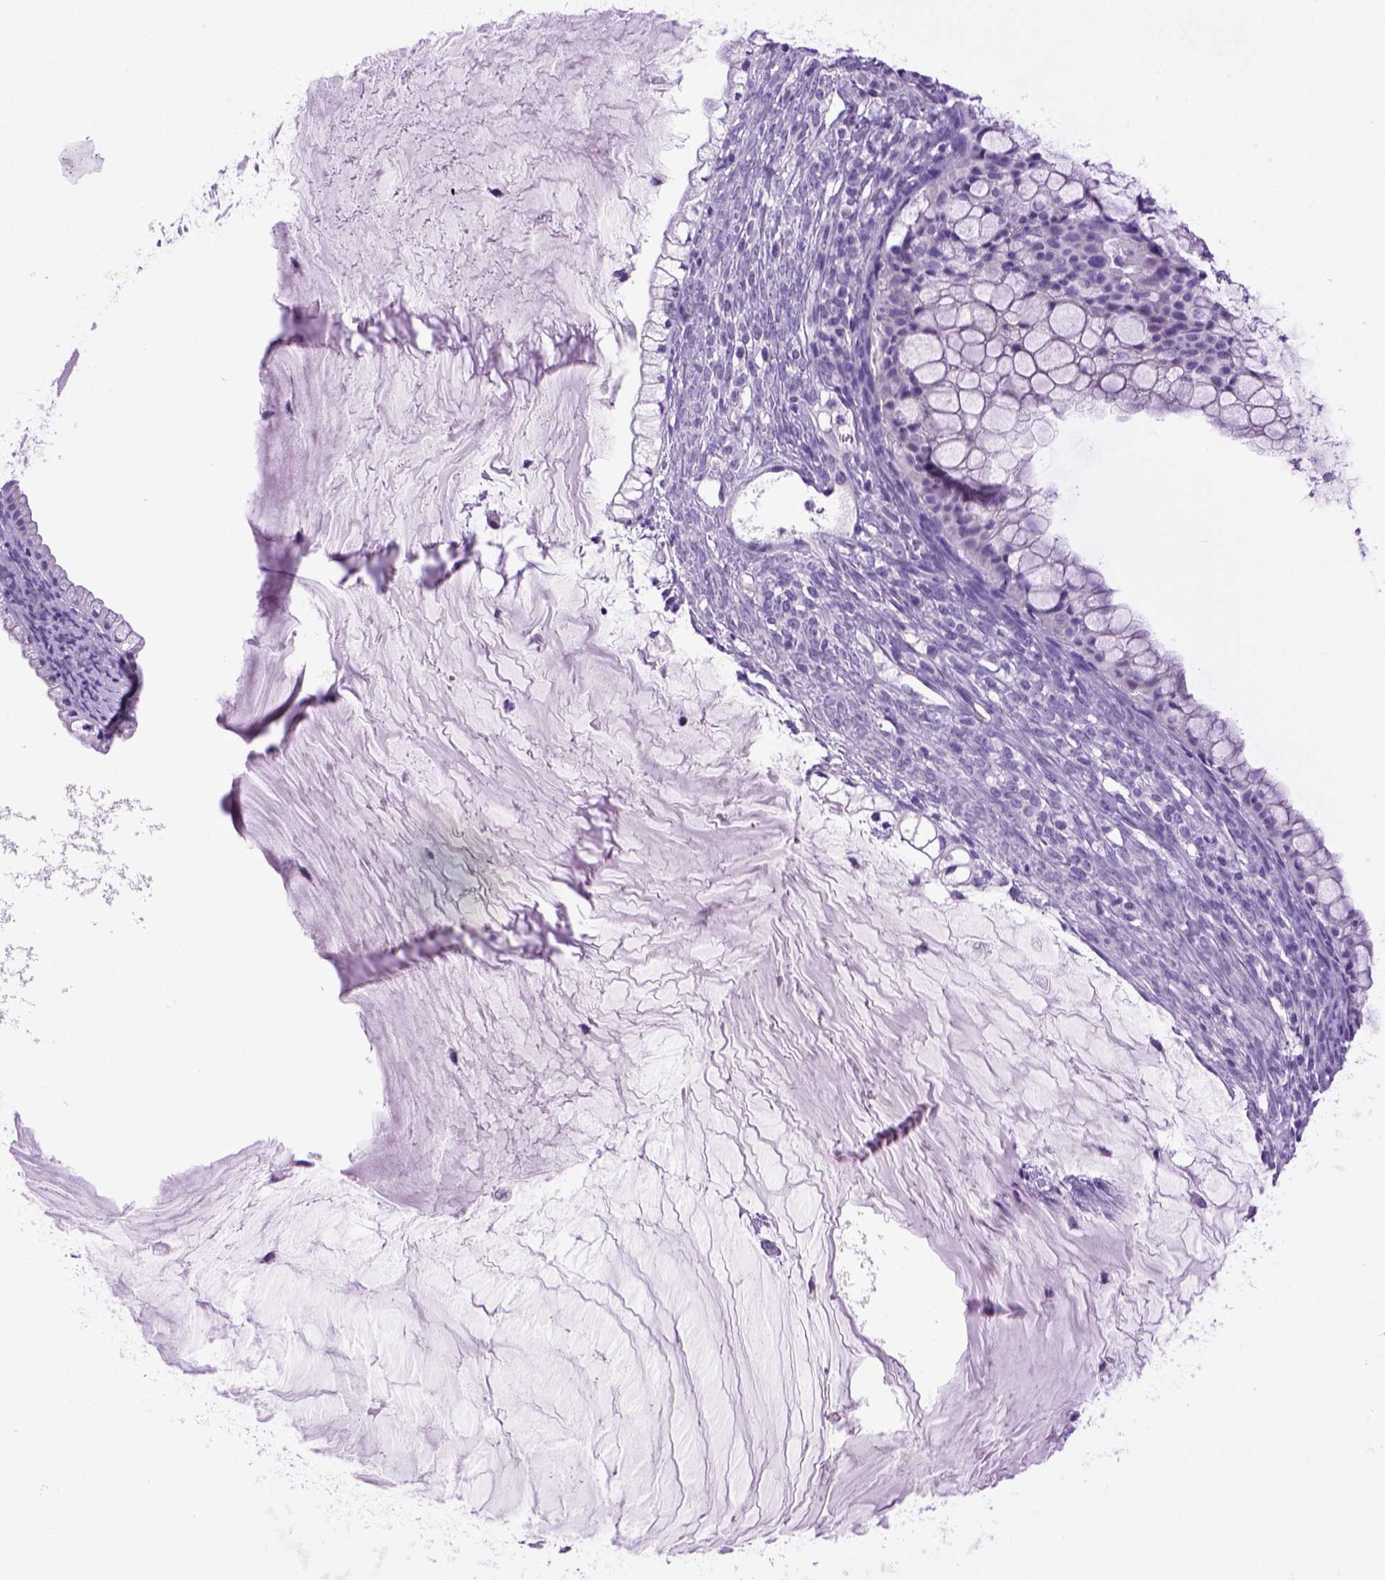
{"staining": {"intensity": "negative", "quantity": "none", "location": "none"}, "tissue": "ovarian cancer", "cell_type": "Tumor cells", "image_type": "cancer", "snomed": [{"axis": "morphology", "description": "Cystadenocarcinoma, mucinous, NOS"}, {"axis": "topography", "description": "Ovary"}], "caption": "An image of human ovarian cancer is negative for staining in tumor cells.", "gene": "SGCG", "patient": {"sex": "female", "age": 57}}